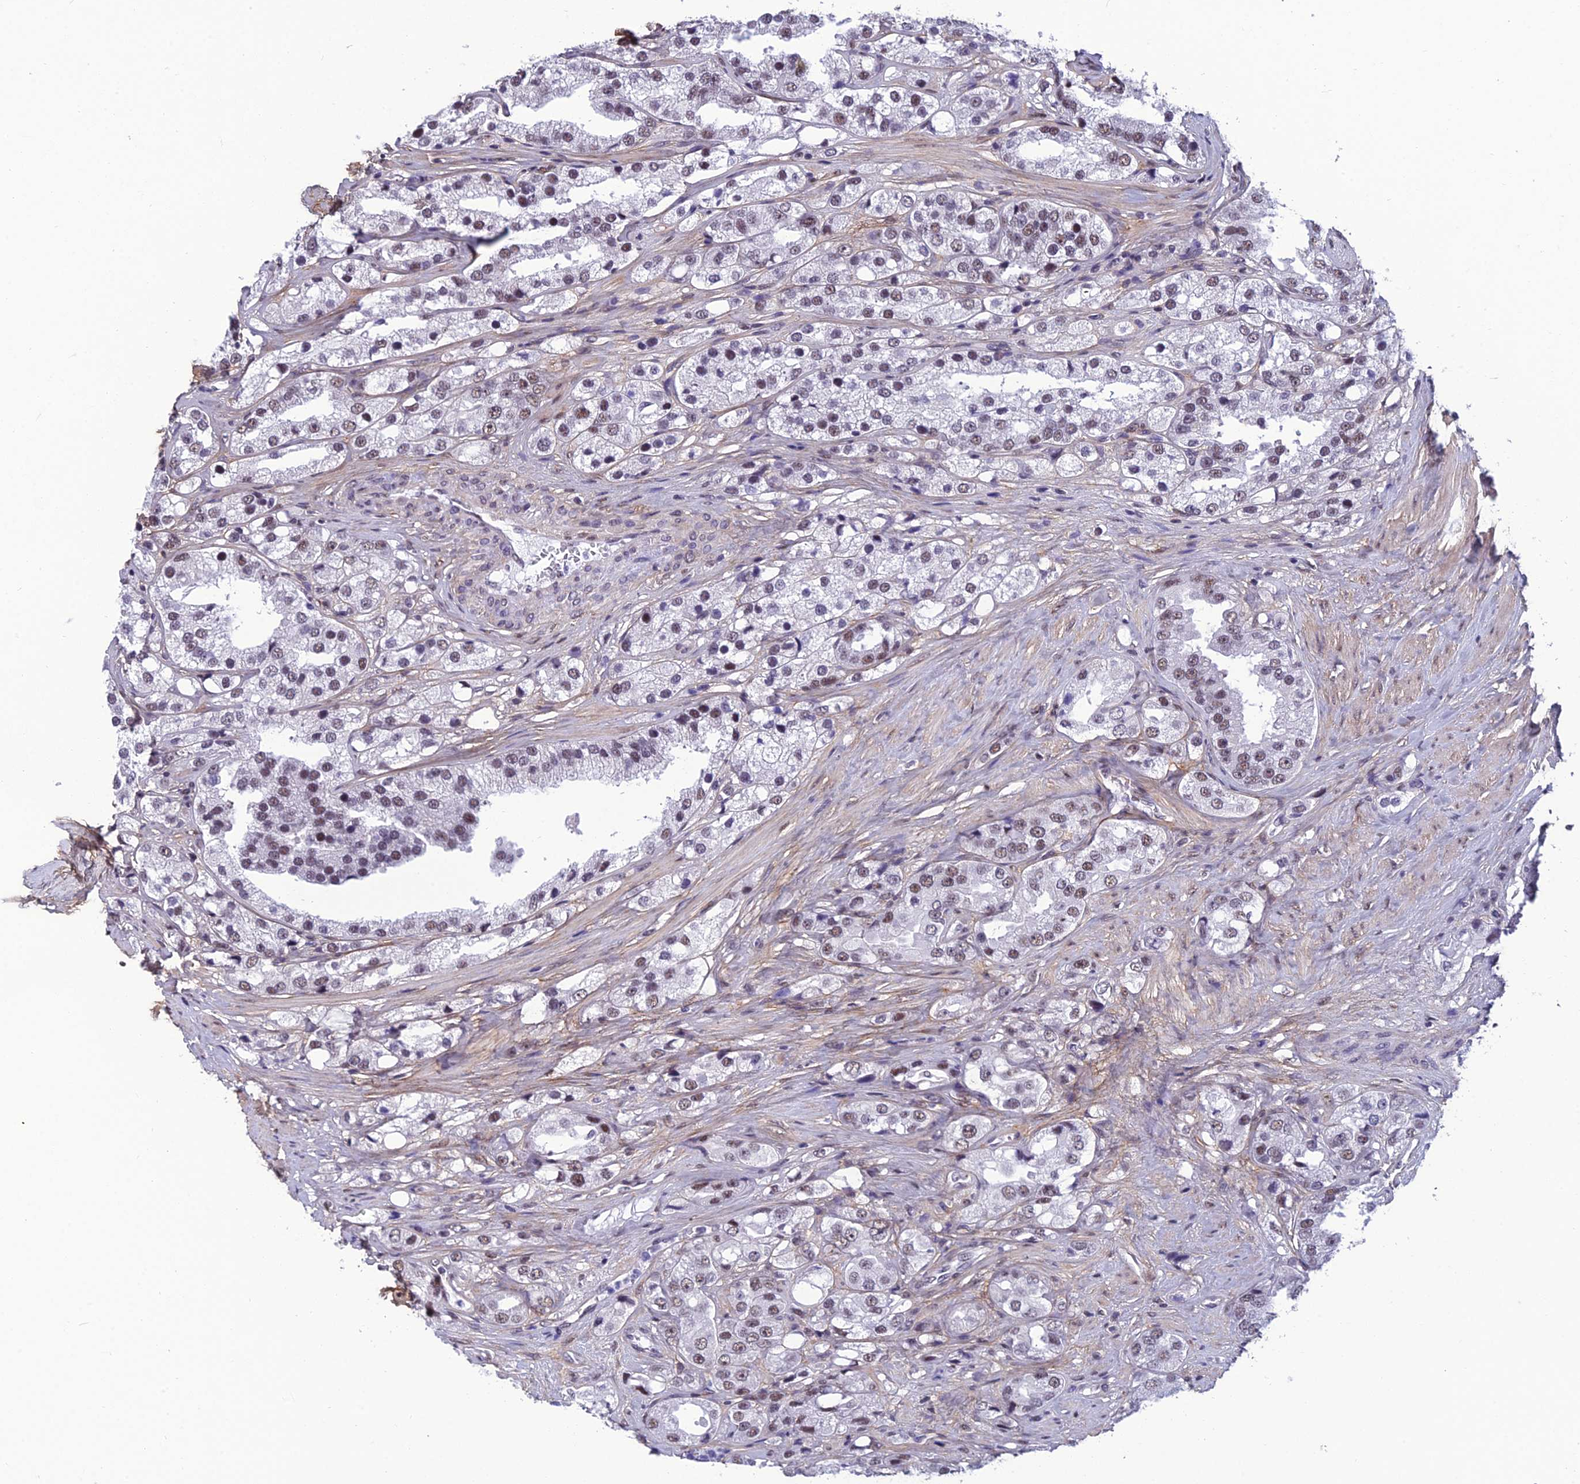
{"staining": {"intensity": "weak", "quantity": "<25%", "location": "nuclear"}, "tissue": "prostate cancer", "cell_type": "Tumor cells", "image_type": "cancer", "snomed": [{"axis": "morphology", "description": "Adenocarcinoma, NOS"}, {"axis": "topography", "description": "Prostate"}], "caption": "The immunohistochemistry histopathology image has no significant expression in tumor cells of prostate adenocarcinoma tissue.", "gene": "RSRC1", "patient": {"sex": "male", "age": 79}}